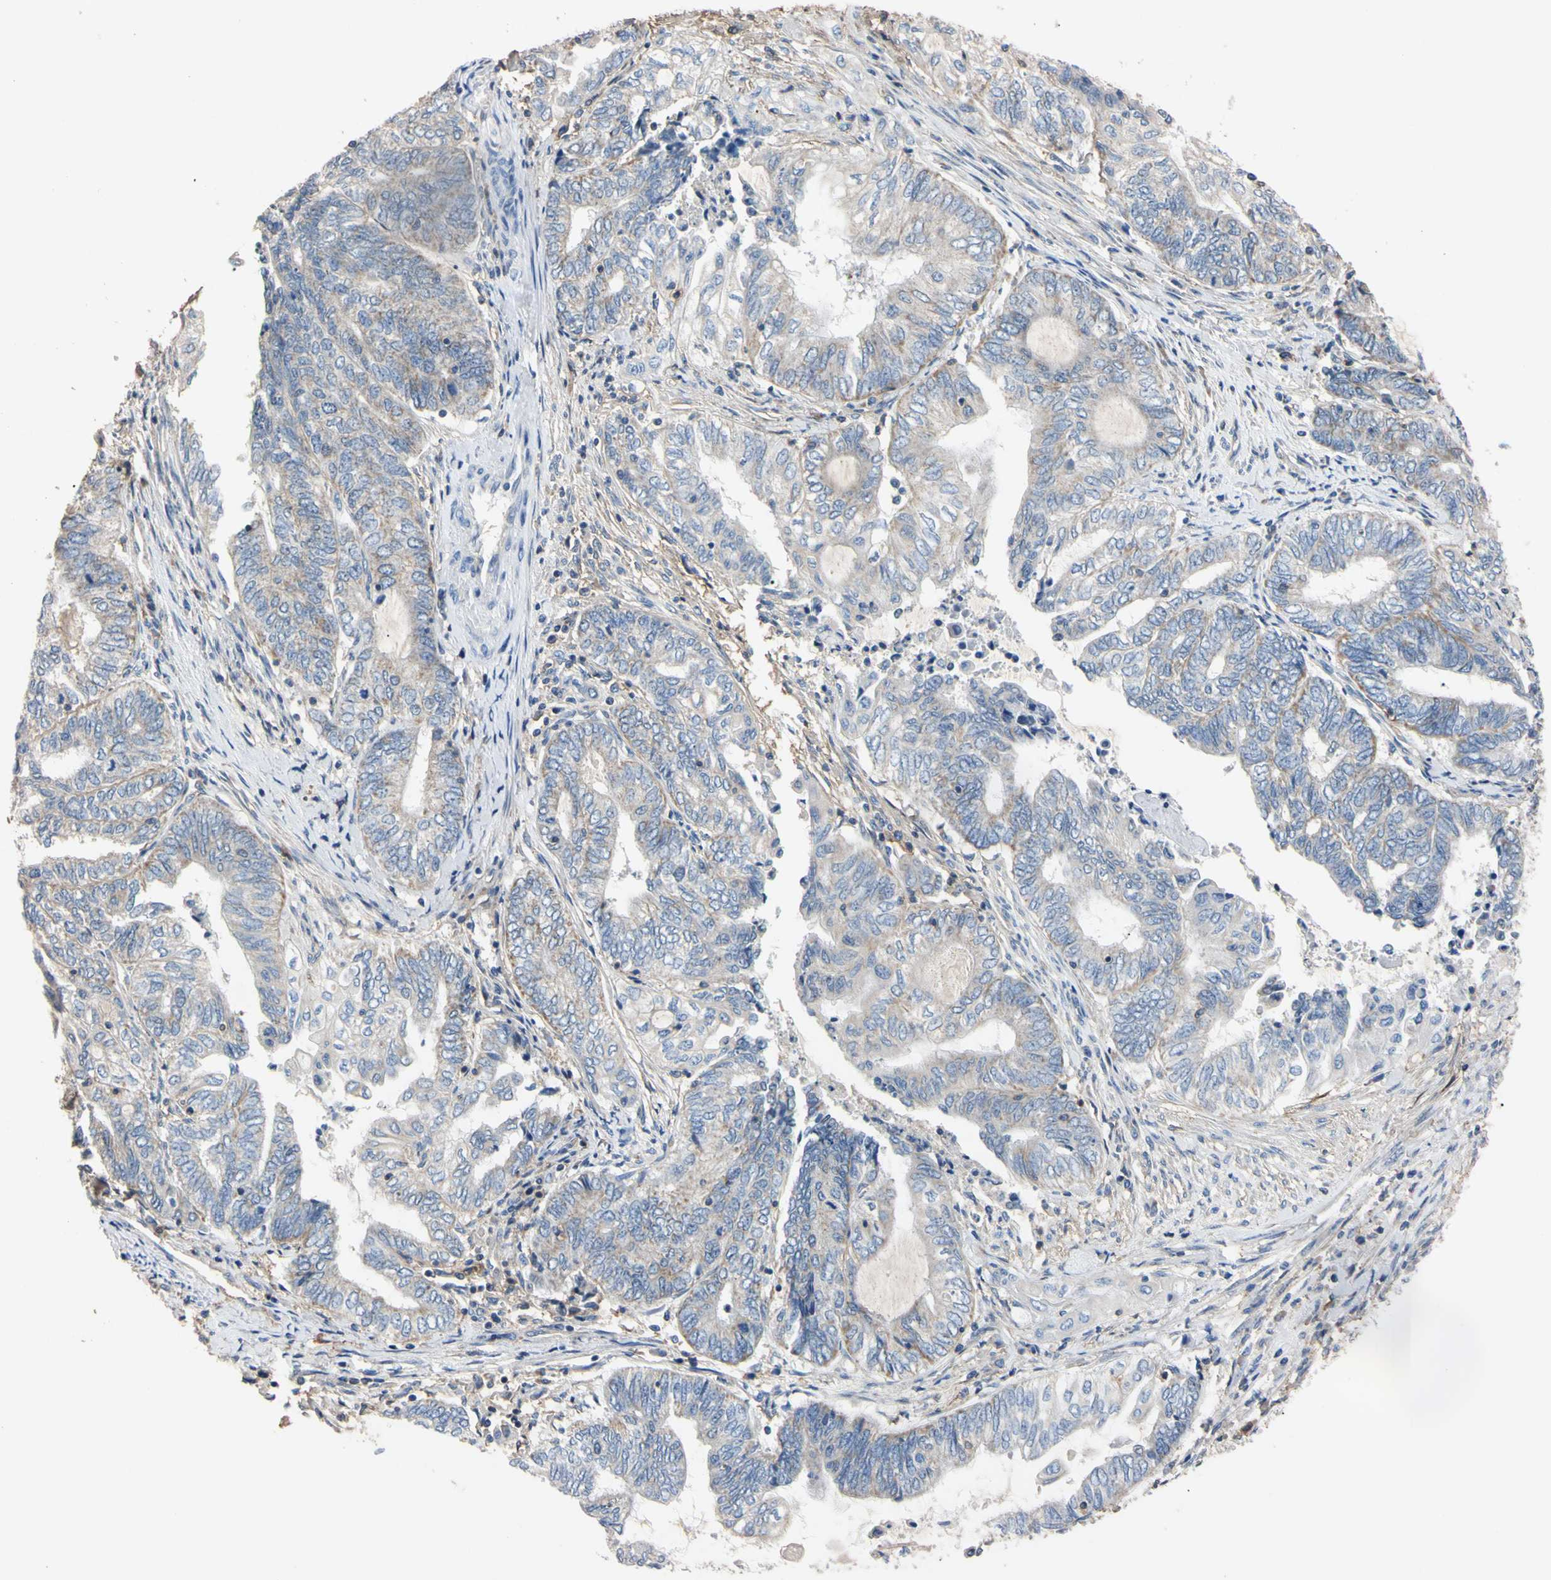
{"staining": {"intensity": "weak", "quantity": "<25%", "location": "cytoplasmic/membranous"}, "tissue": "endometrial cancer", "cell_type": "Tumor cells", "image_type": "cancer", "snomed": [{"axis": "morphology", "description": "Adenocarcinoma, NOS"}, {"axis": "topography", "description": "Uterus"}, {"axis": "topography", "description": "Endometrium"}], "caption": "Tumor cells show no significant expression in endometrial cancer. The staining is performed using DAB brown chromogen with nuclei counter-stained in using hematoxylin.", "gene": "PNKD", "patient": {"sex": "female", "age": 70}}